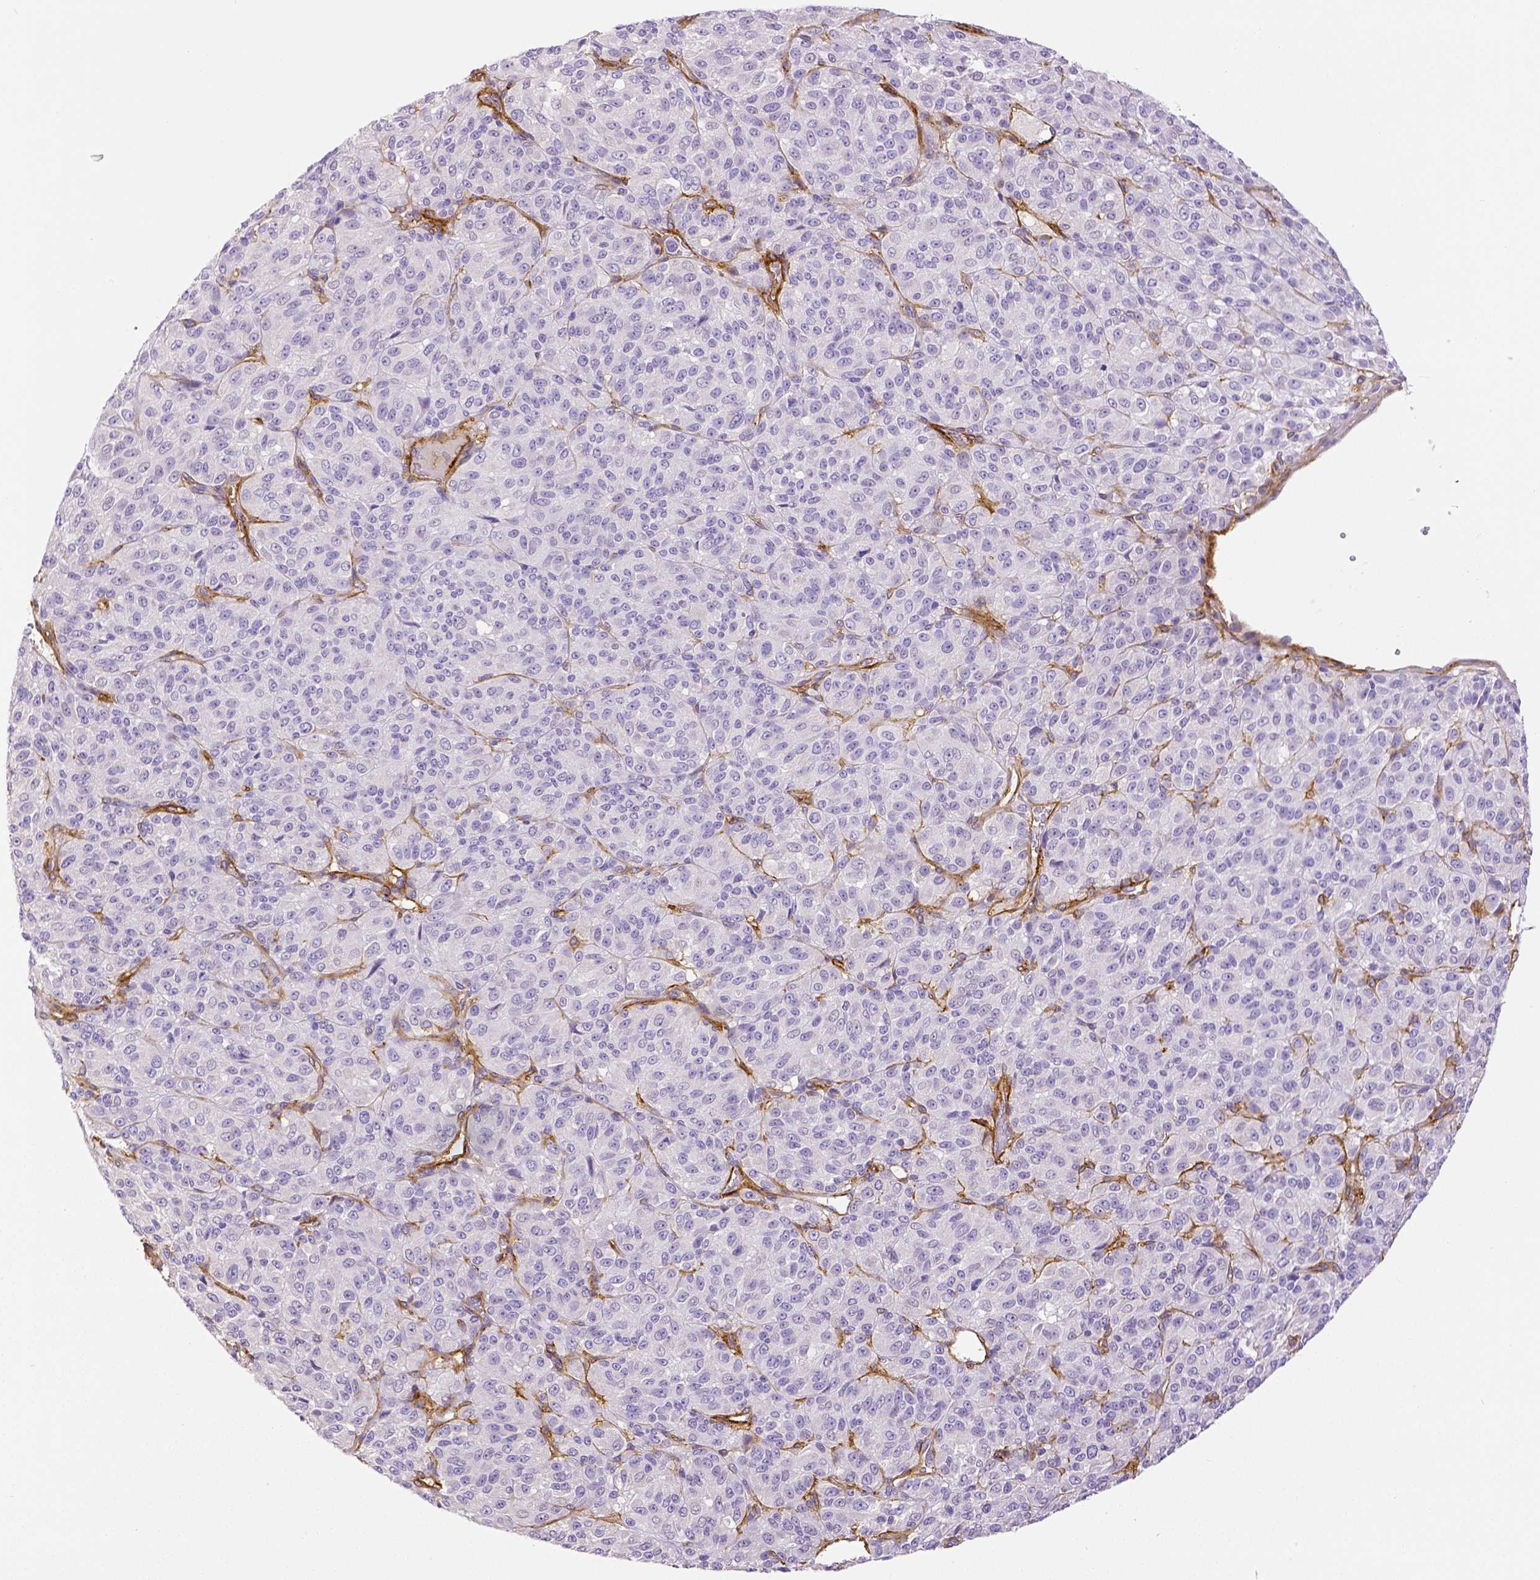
{"staining": {"intensity": "negative", "quantity": "none", "location": "none"}, "tissue": "melanoma", "cell_type": "Tumor cells", "image_type": "cancer", "snomed": [{"axis": "morphology", "description": "Malignant melanoma, Metastatic site"}, {"axis": "topography", "description": "Brain"}], "caption": "Photomicrograph shows no protein staining in tumor cells of melanoma tissue.", "gene": "THY1", "patient": {"sex": "female", "age": 56}}